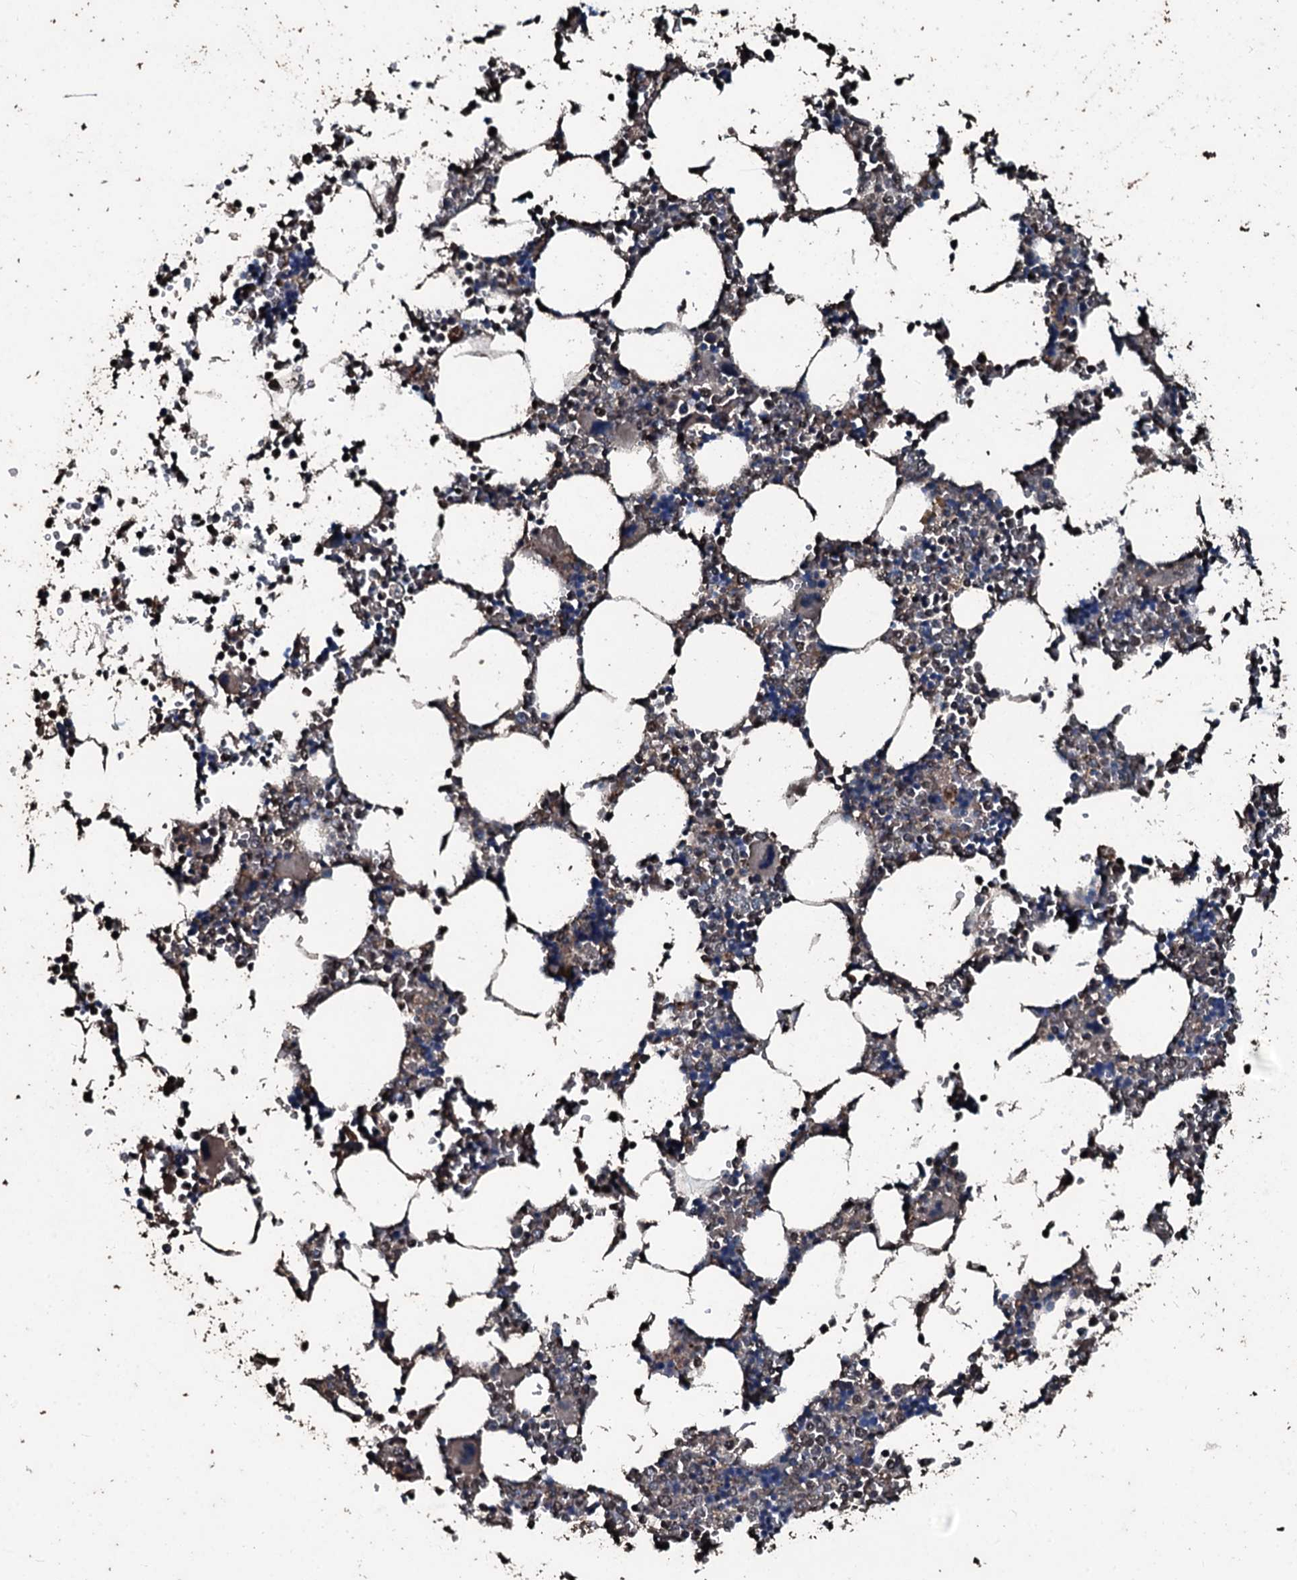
{"staining": {"intensity": "moderate", "quantity": "<25%", "location": "cytoplasmic/membranous,nuclear"}, "tissue": "bone marrow", "cell_type": "Hematopoietic cells", "image_type": "normal", "snomed": [{"axis": "morphology", "description": "Normal tissue, NOS"}, {"axis": "topography", "description": "Bone marrow"}], "caption": "Moderate cytoplasmic/membranous,nuclear staining for a protein is present in about <25% of hematopoietic cells of unremarkable bone marrow using immunohistochemistry.", "gene": "FAAP24", "patient": {"sex": "male", "age": 64}}